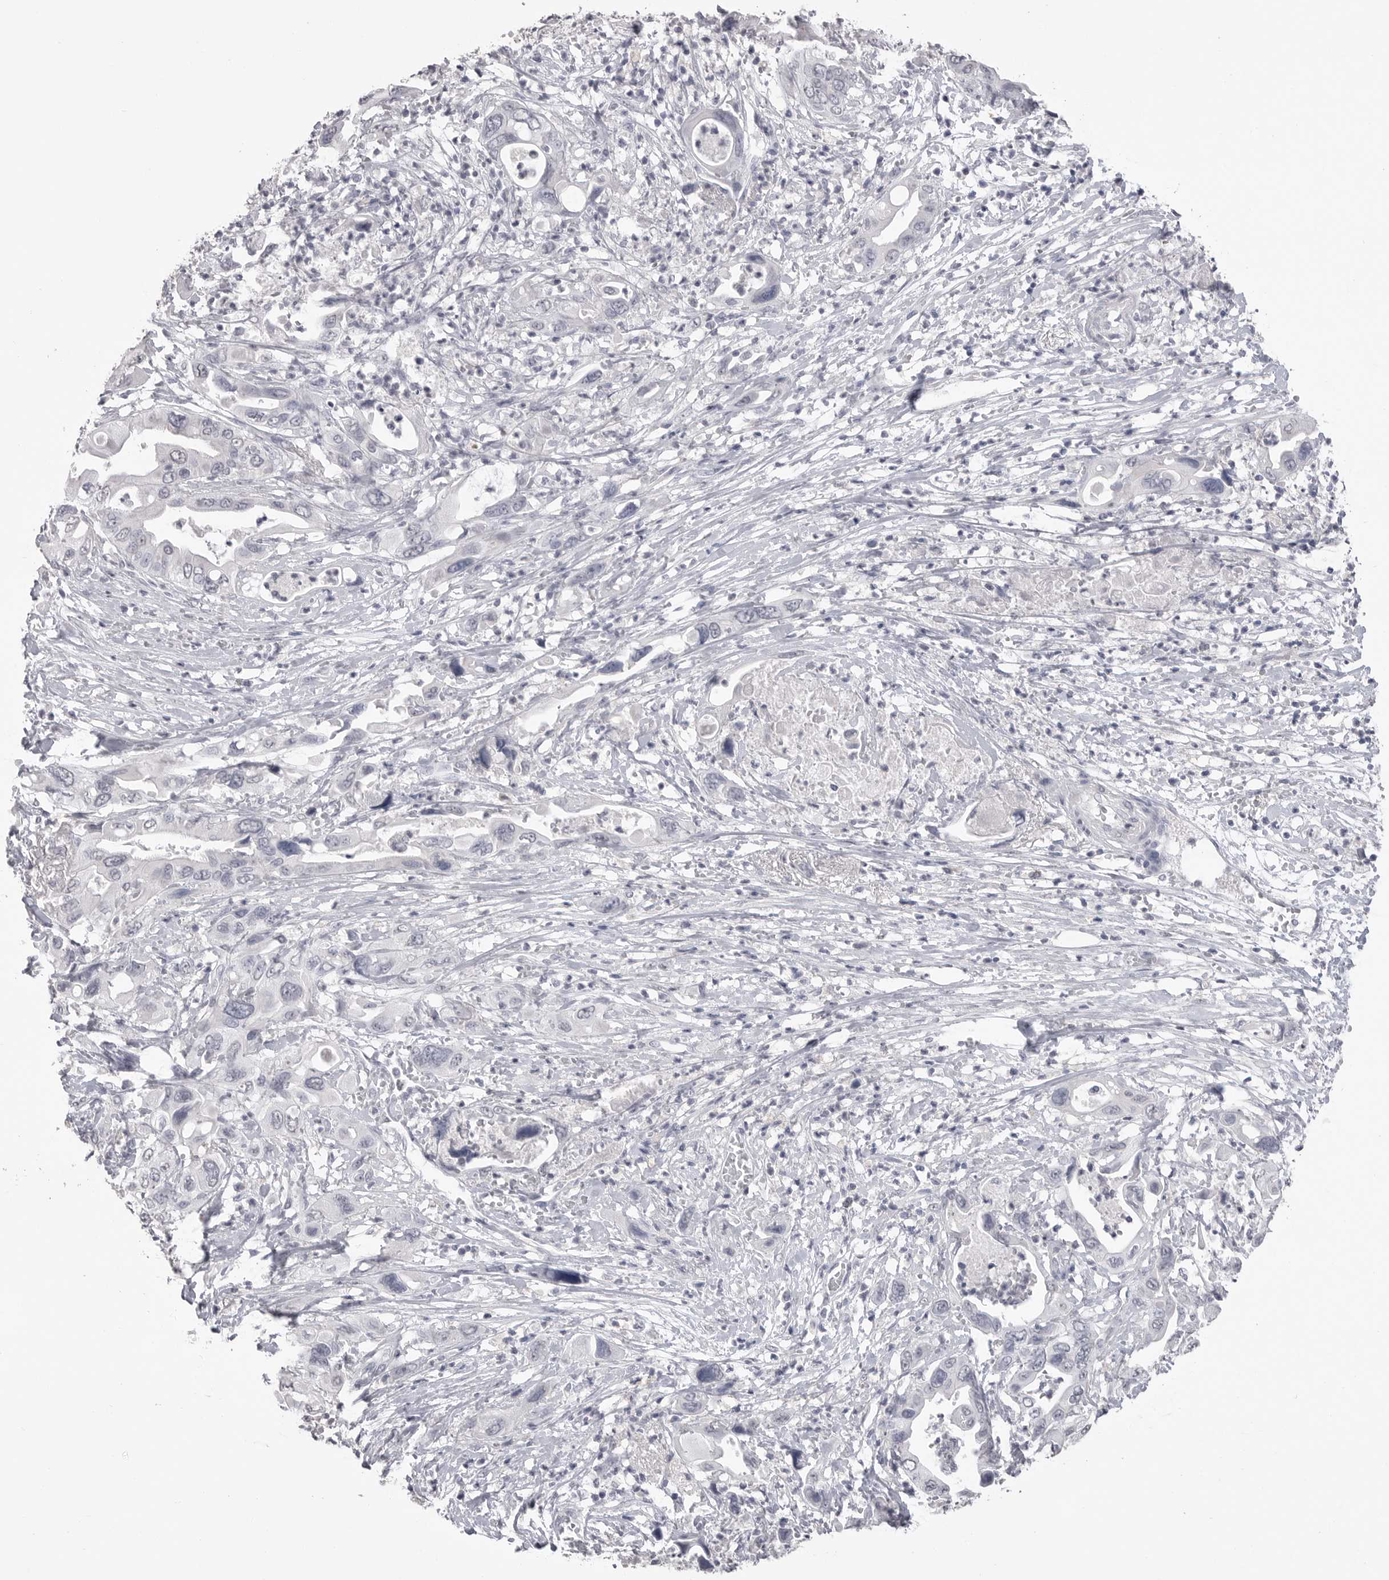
{"staining": {"intensity": "negative", "quantity": "none", "location": "none"}, "tissue": "pancreatic cancer", "cell_type": "Tumor cells", "image_type": "cancer", "snomed": [{"axis": "morphology", "description": "Adenocarcinoma, NOS"}, {"axis": "topography", "description": "Pancreas"}], "caption": "Tumor cells are negative for brown protein staining in pancreatic cancer.", "gene": "ICAM5", "patient": {"sex": "male", "age": 66}}